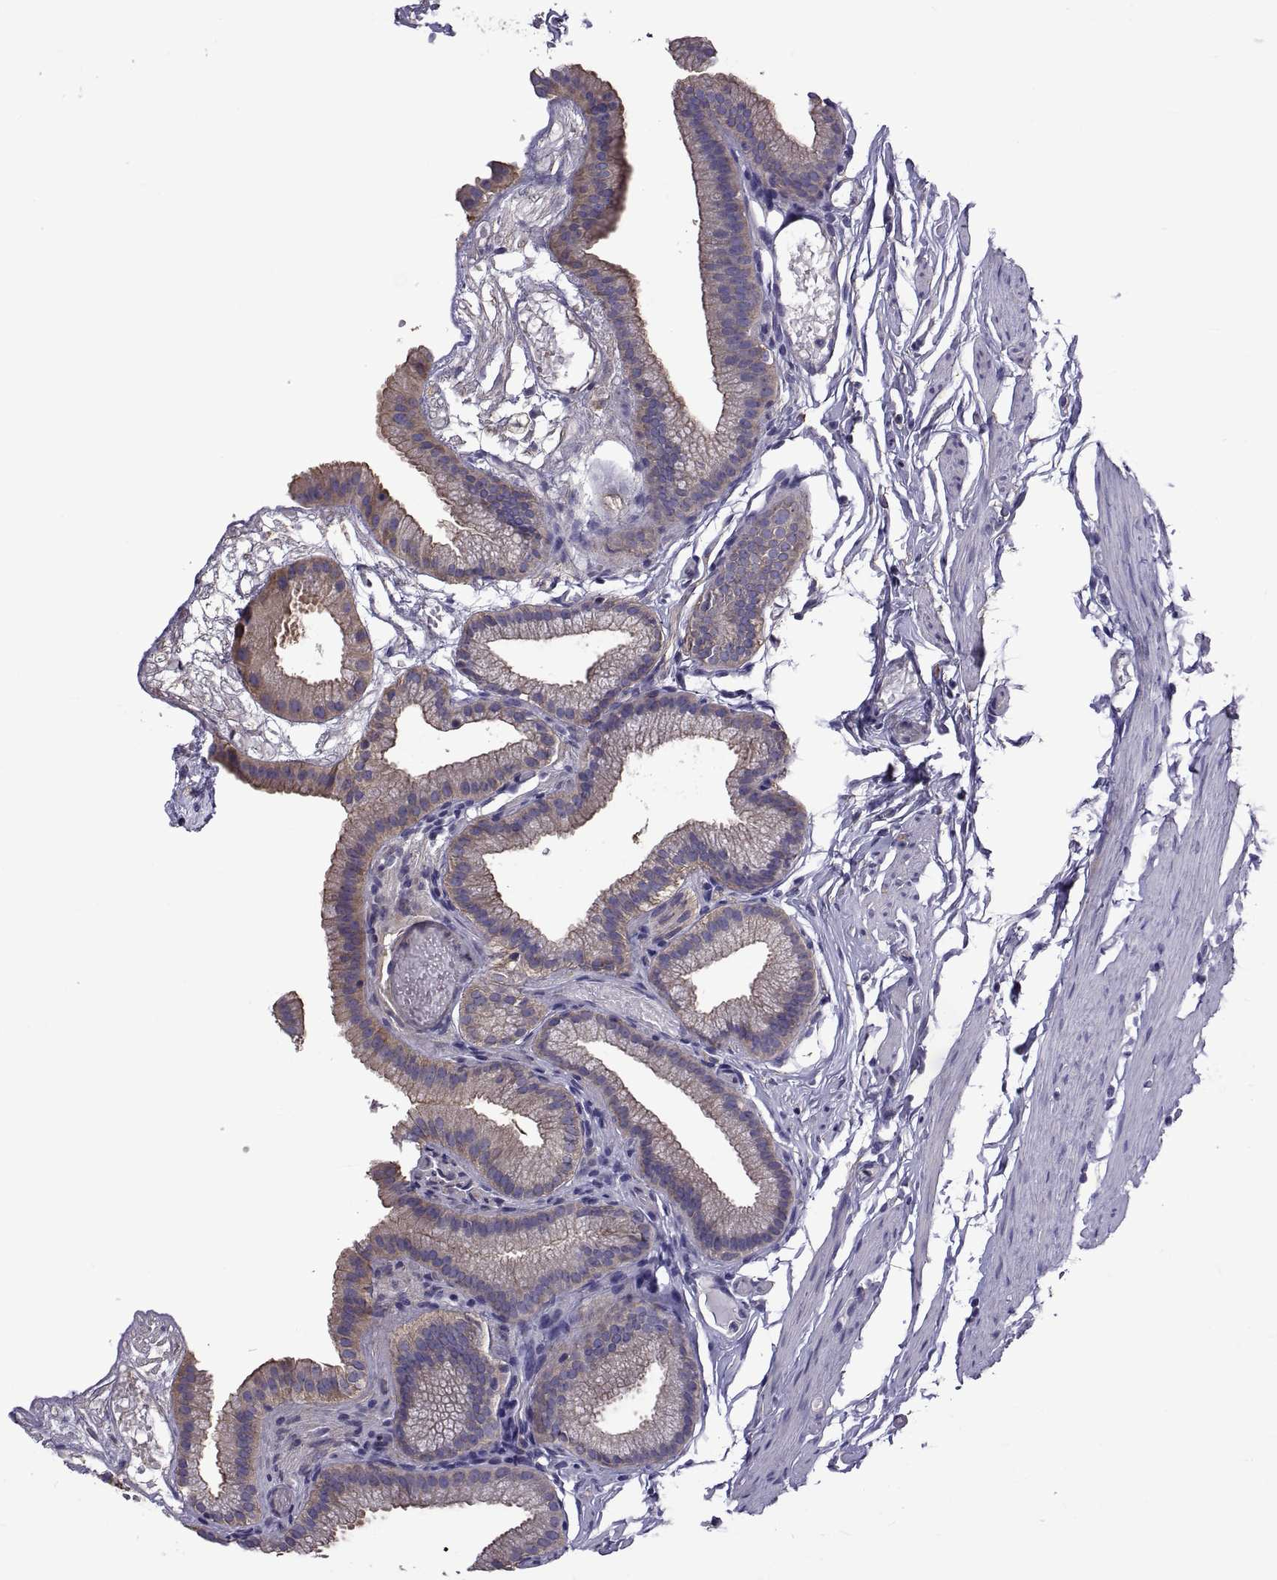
{"staining": {"intensity": "moderate", "quantity": "<25%", "location": "cytoplasmic/membranous"}, "tissue": "gallbladder", "cell_type": "Glandular cells", "image_type": "normal", "snomed": [{"axis": "morphology", "description": "Normal tissue, NOS"}, {"axis": "topography", "description": "Gallbladder"}], "caption": "Gallbladder stained with DAB (3,3'-diaminobenzidine) IHC shows low levels of moderate cytoplasmic/membranous expression in about <25% of glandular cells.", "gene": "TMC3", "patient": {"sex": "female", "age": 45}}